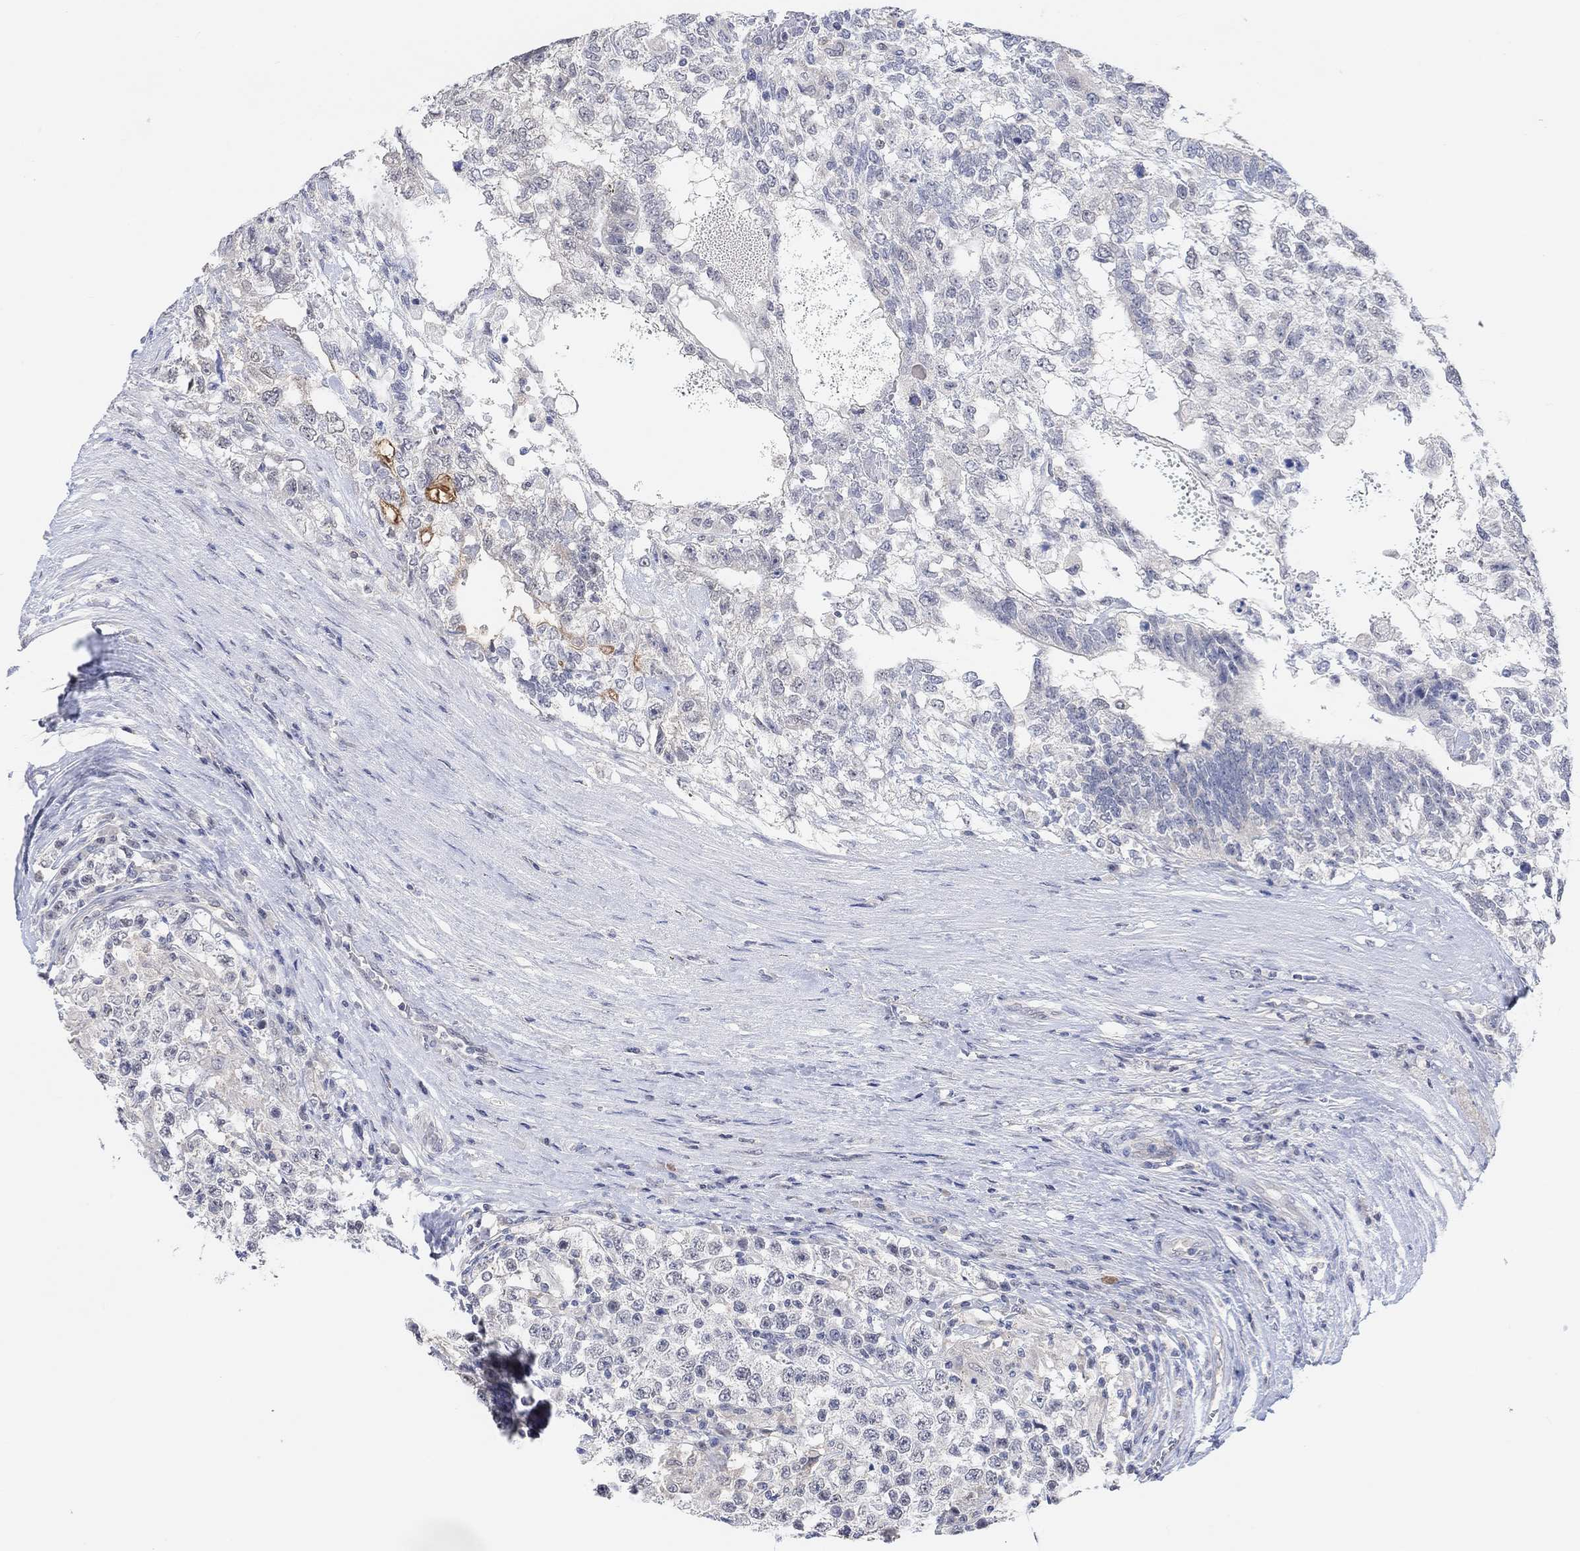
{"staining": {"intensity": "negative", "quantity": "none", "location": "none"}, "tissue": "testis cancer", "cell_type": "Tumor cells", "image_type": "cancer", "snomed": [{"axis": "morphology", "description": "Seminoma, NOS"}, {"axis": "morphology", "description": "Carcinoma, Embryonal, NOS"}, {"axis": "topography", "description": "Testis"}], "caption": "High magnification brightfield microscopy of embryonal carcinoma (testis) stained with DAB (3,3'-diaminobenzidine) (brown) and counterstained with hematoxylin (blue): tumor cells show no significant expression. (DAB (3,3'-diaminobenzidine) immunohistochemistry visualized using brightfield microscopy, high magnification).", "gene": "MUC1", "patient": {"sex": "male", "age": 41}}